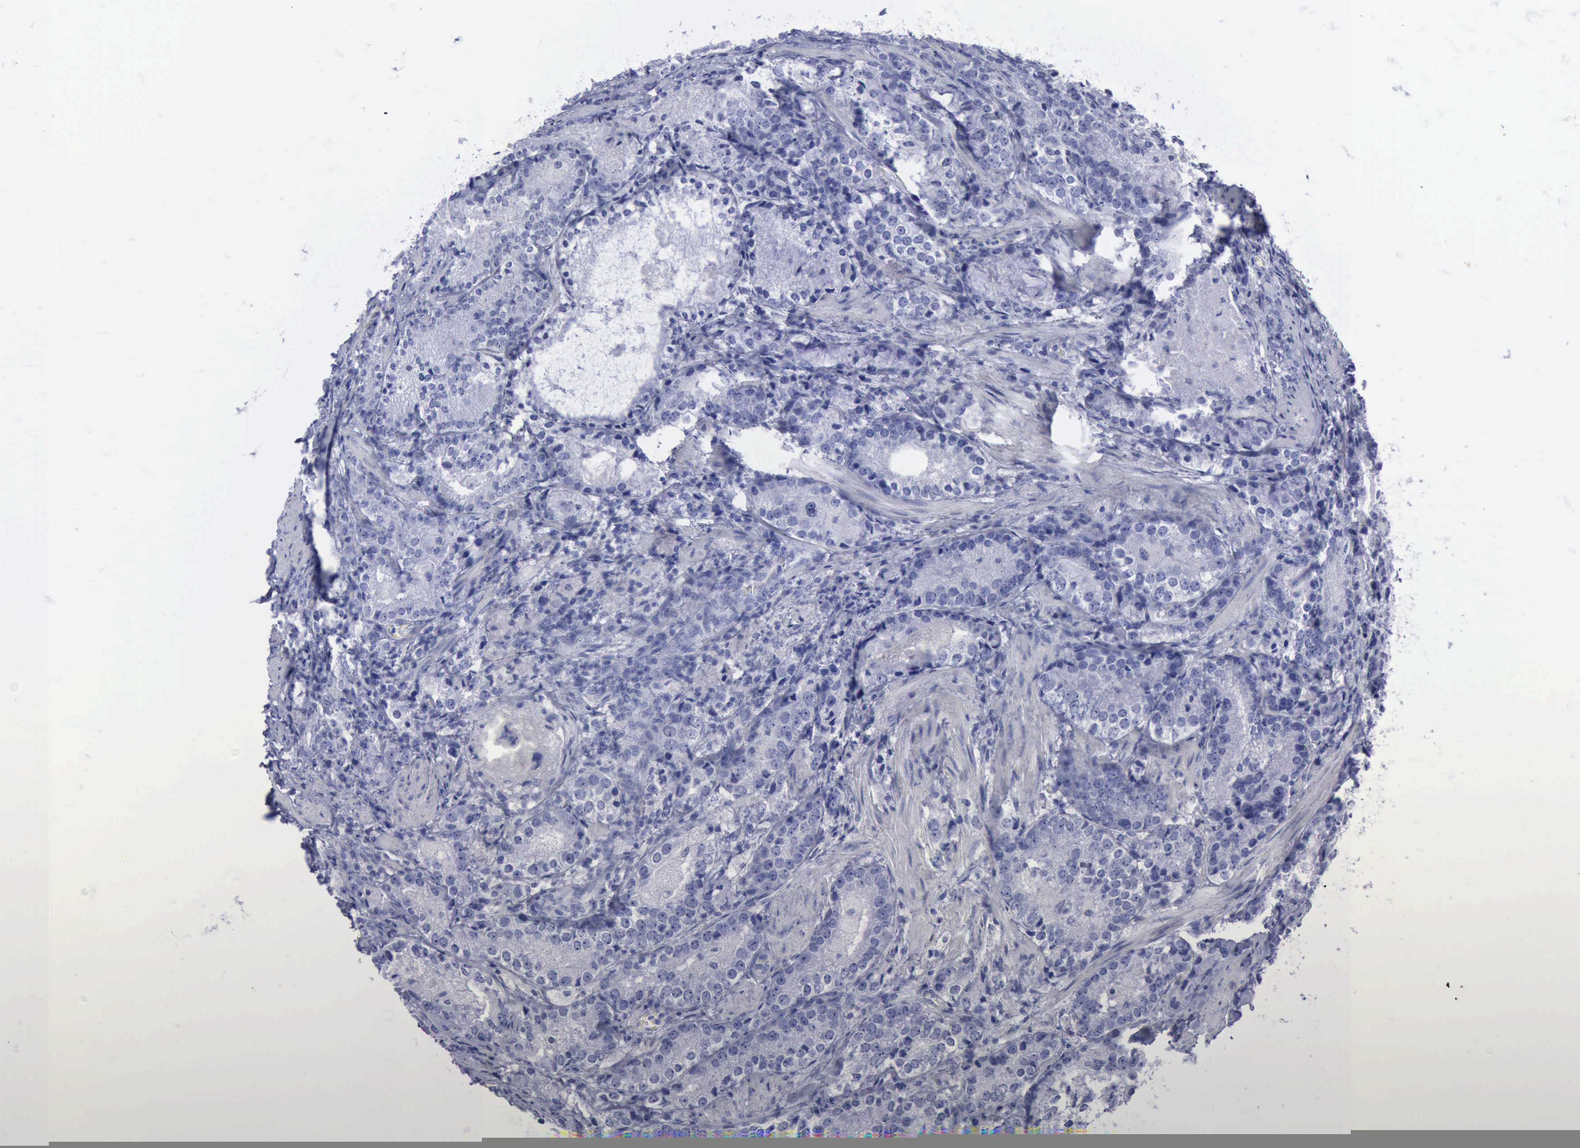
{"staining": {"intensity": "negative", "quantity": "none", "location": "none"}, "tissue": "prostate cancer", "cell_type": "Tumor cells", "image_type": "cancer", "snomed": [{"axis": "morphology", "description": "Adenocarcinoma, High grade"}, {"axis": "topography", "description": "Prostate"}], "caption": "An IHC image of adenocarcinoma (high-grade) (prostate) is shown. There is no staining in tumor cells of adenocarcinoma (high-grade) (prostate).", "gene": "KRT13", "patient": {"sex": "male", "age": 63}}